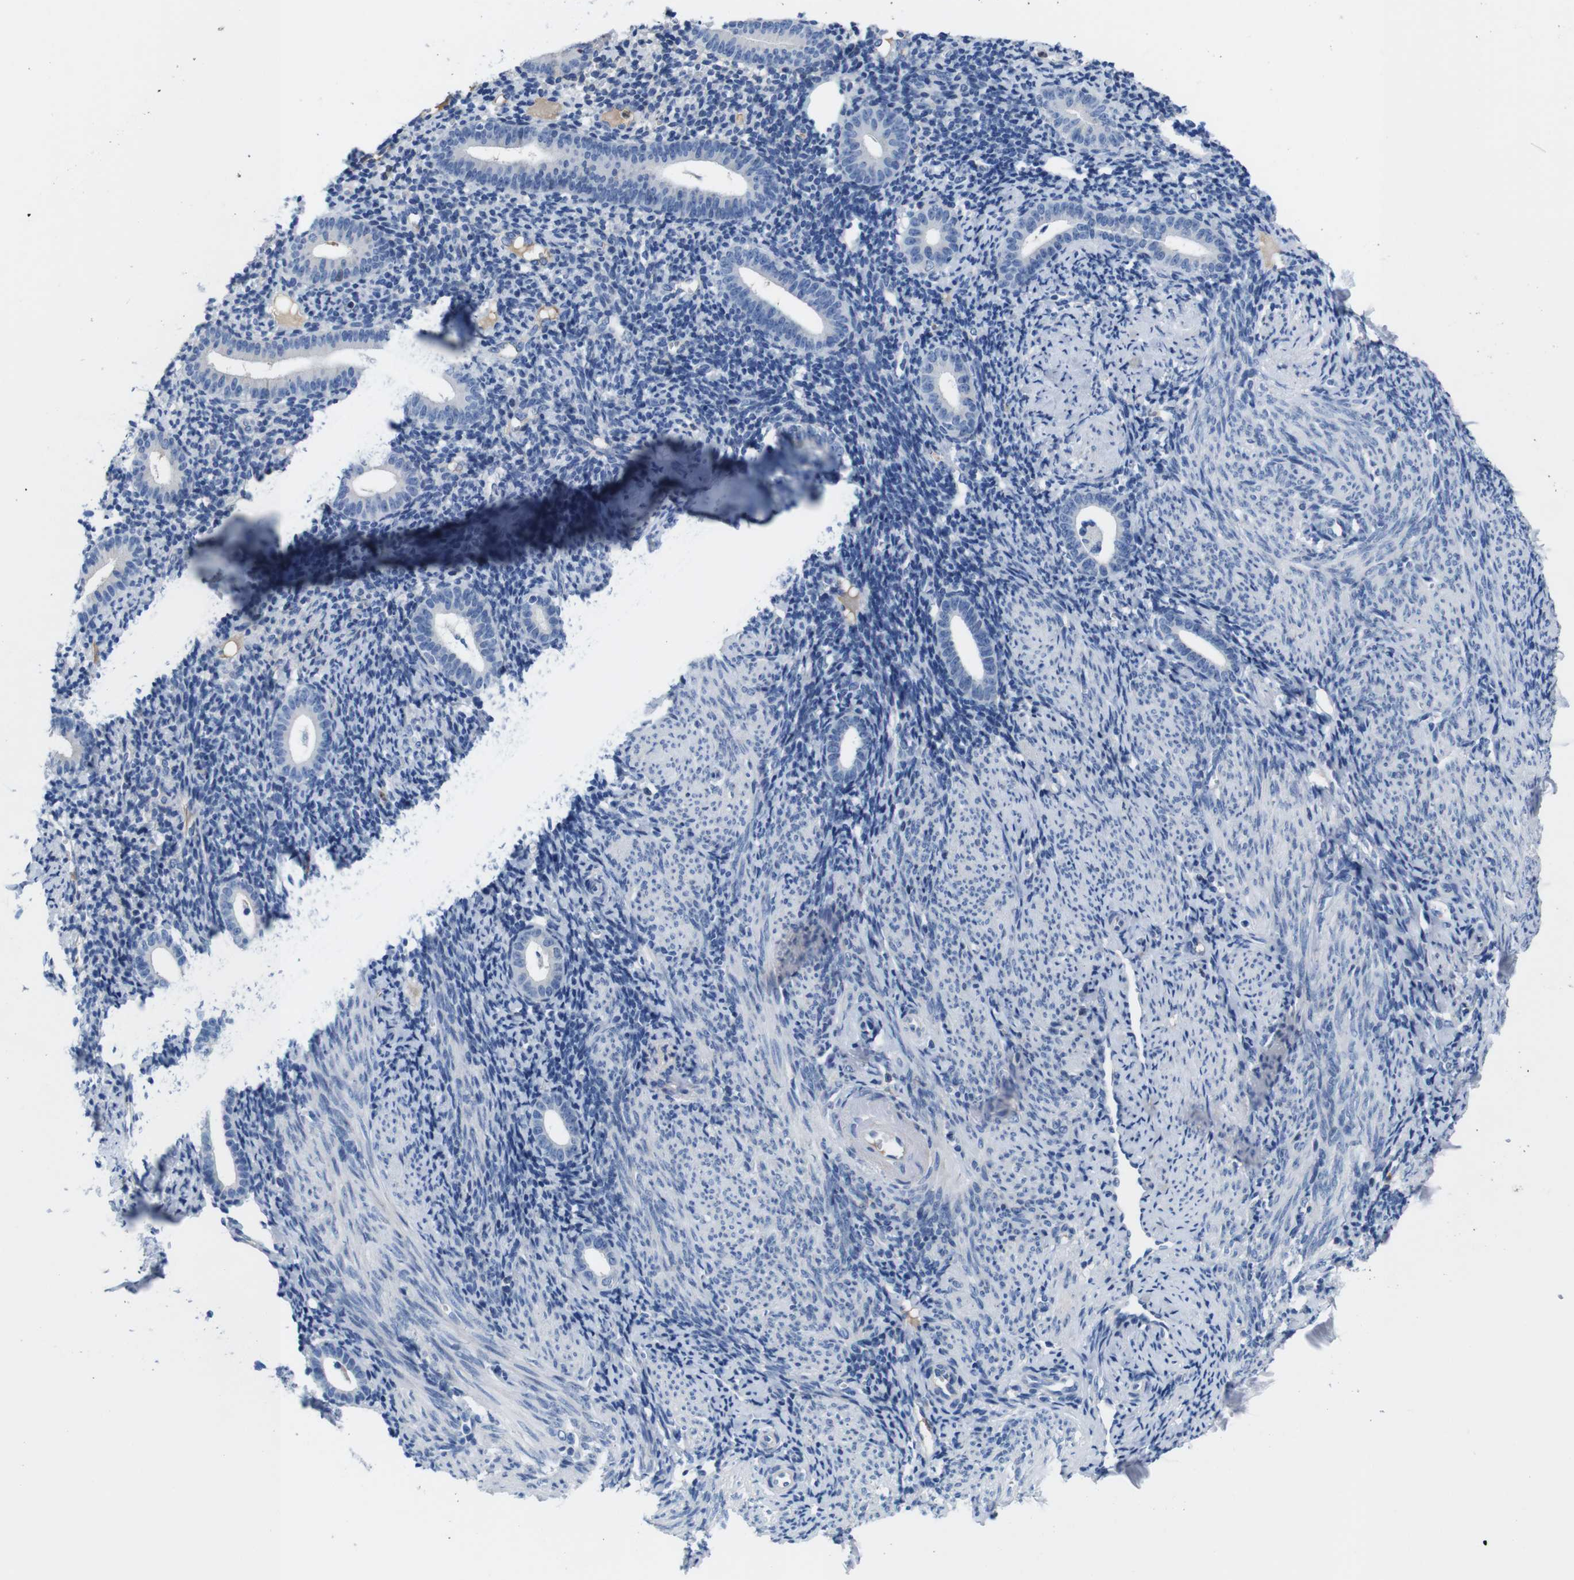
{"staining": {"intensity": "negative", "quantity": "none", "location": "none"}, "tissue": "endometrium", "cell_type": "Cells in endometrial stroma", "image_type": "normal", "snomed": [{"axis": "morphology", "description": "Normal tissue, NOS"}, {"axis": "topography", "description": "Endometrium"}], "caption": "Immunohistochemical staining of benign human endometrium exhibits no significant staining in cells in endometrial stroma. (DAB immunohistochemistry, high magnification).", "gene": "C1RL", "patient": {"sex": "female", "age": 50}}